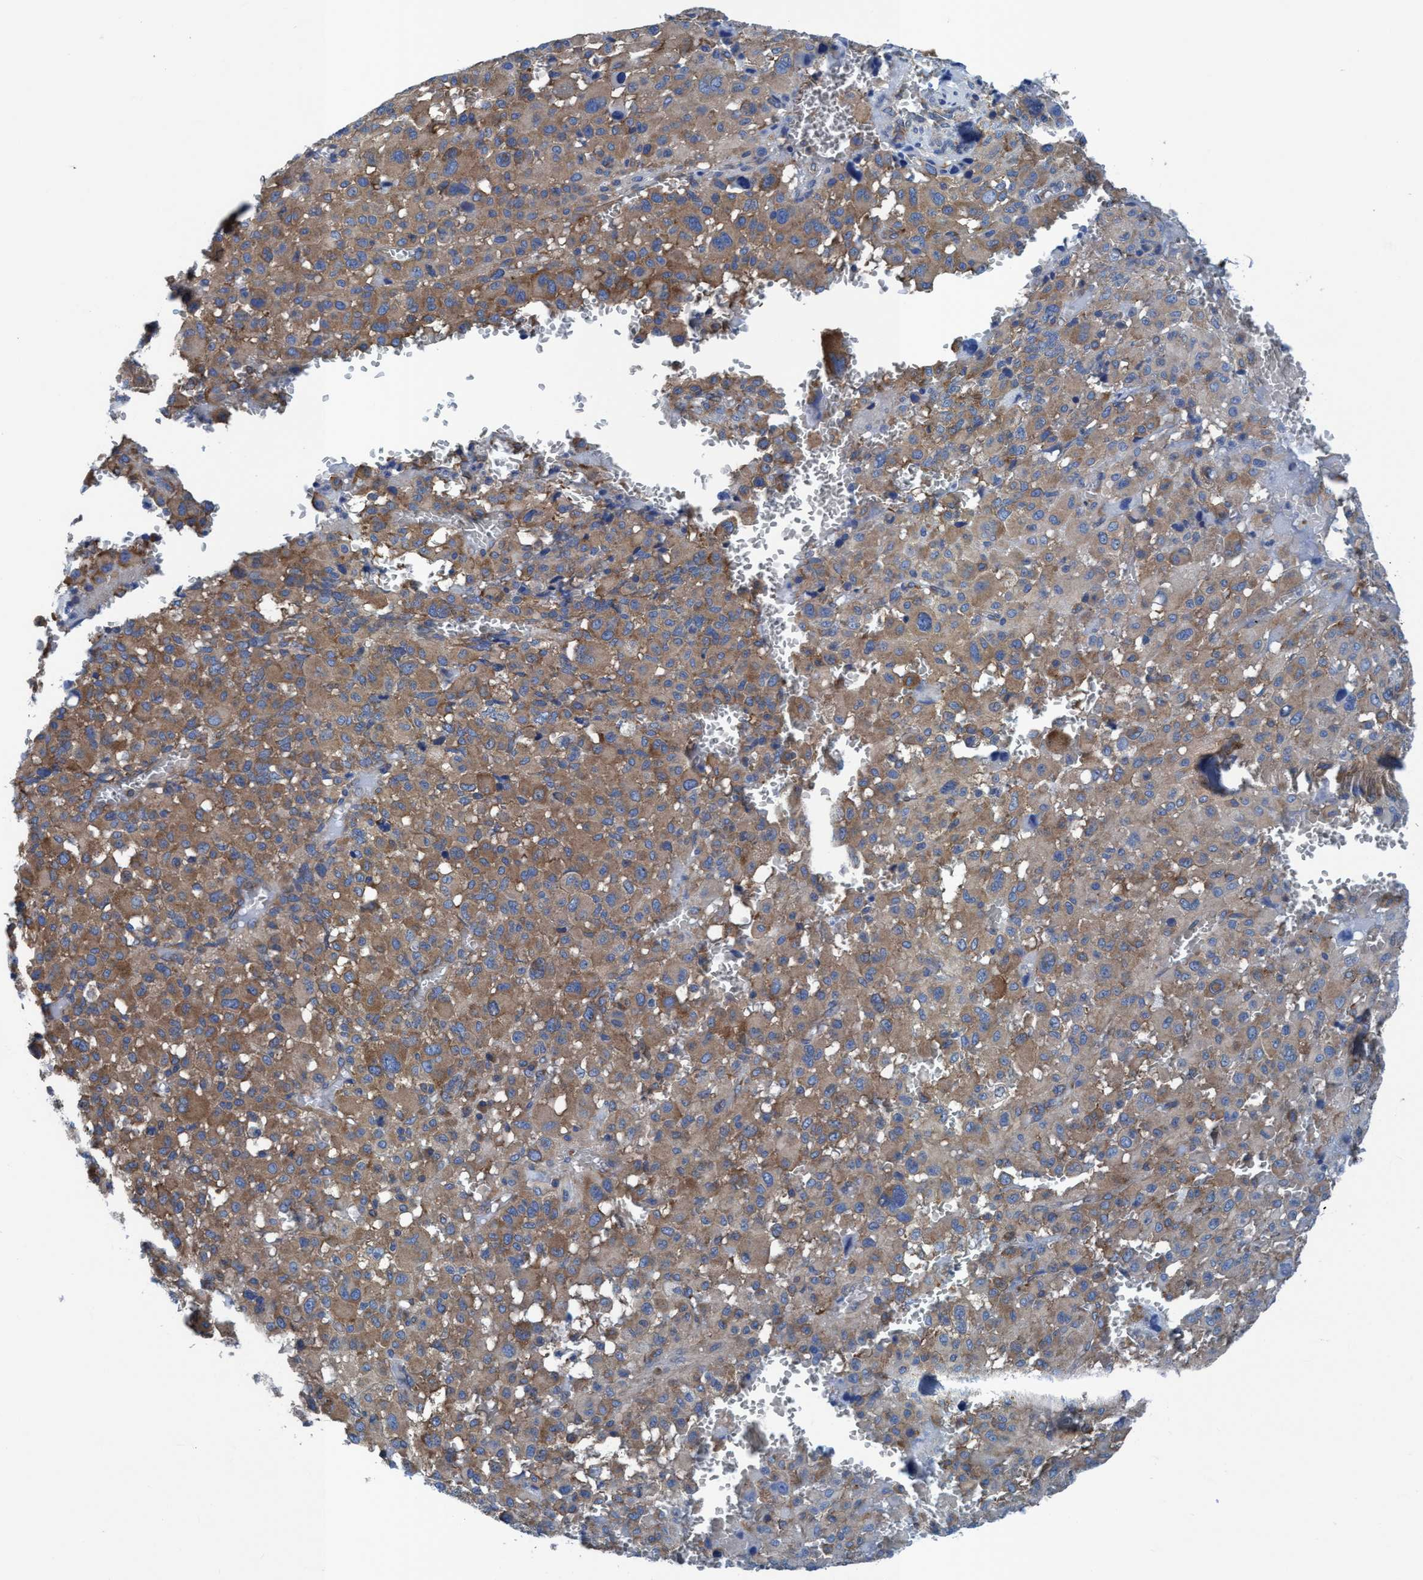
{"staining": {"intensity": "moderate", "quantity": ">75%", "location": "cytoplasmic/membranous"}, "tissue": "melanoma", "cell_type": "Tumor cells", "image_type": "cancer", "snomed": [{"axis": "morphology", "description": "Malignant melanoma, Metastatic site"}, {"axis": "topography", "description": "Skin"}], "caption": "Brown immunohistochemical staining in human melanoma demonstrates moderate cytoplasmic/membranous positivity in about >75% of tumor cells. The staining was performed using DAB (3,3'-diaminobenzidine) to visualize the protein expression in brown, while the nuclei were stained in blue with hematoxylin (Magnification: 20x).", "gene": "NMT1", "patient": {"sex": "female", "age": 74}}